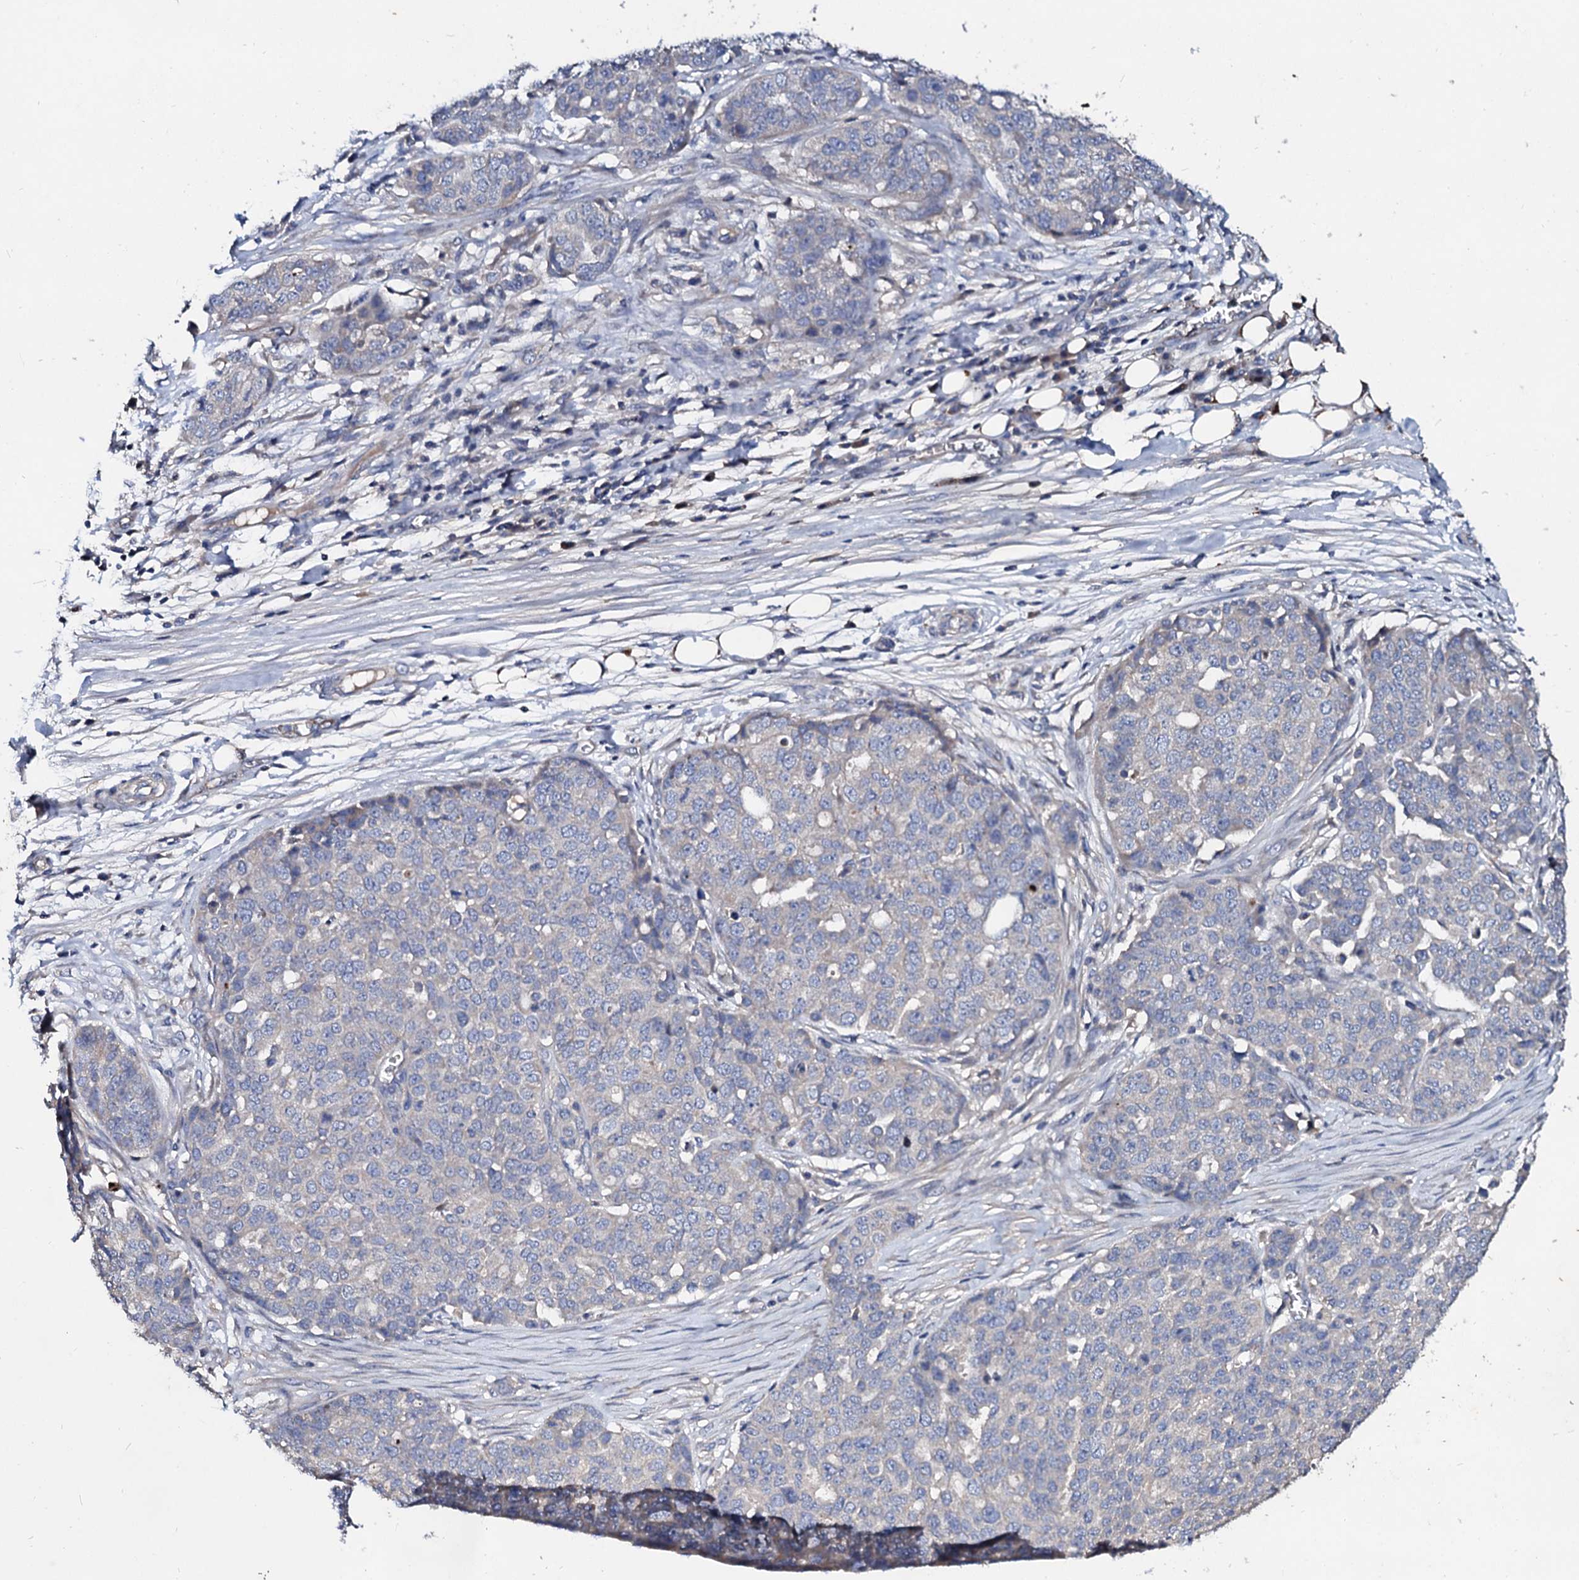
{"staining": {"intensity": "negative", "quantity": "none", "location": "none"}, "tissue": "ovarian cancer", "cell_type": "Tumor cells", "image_type": "cancer", "snomed": [{"axis": "morphology", "description": "Cystadenocarcinoma, serous, NOS"}, {"axis": "topography", "description": "Soft tissue"}, {"axis": "topography", "description": "Ovary"}], "caption": "Tumor cells show no significant protein positivity in ovarian cancer (serous cystadenocarcinoma).", "gene": "FIBIN", "patient": {"sex": "female", "age": 57}}